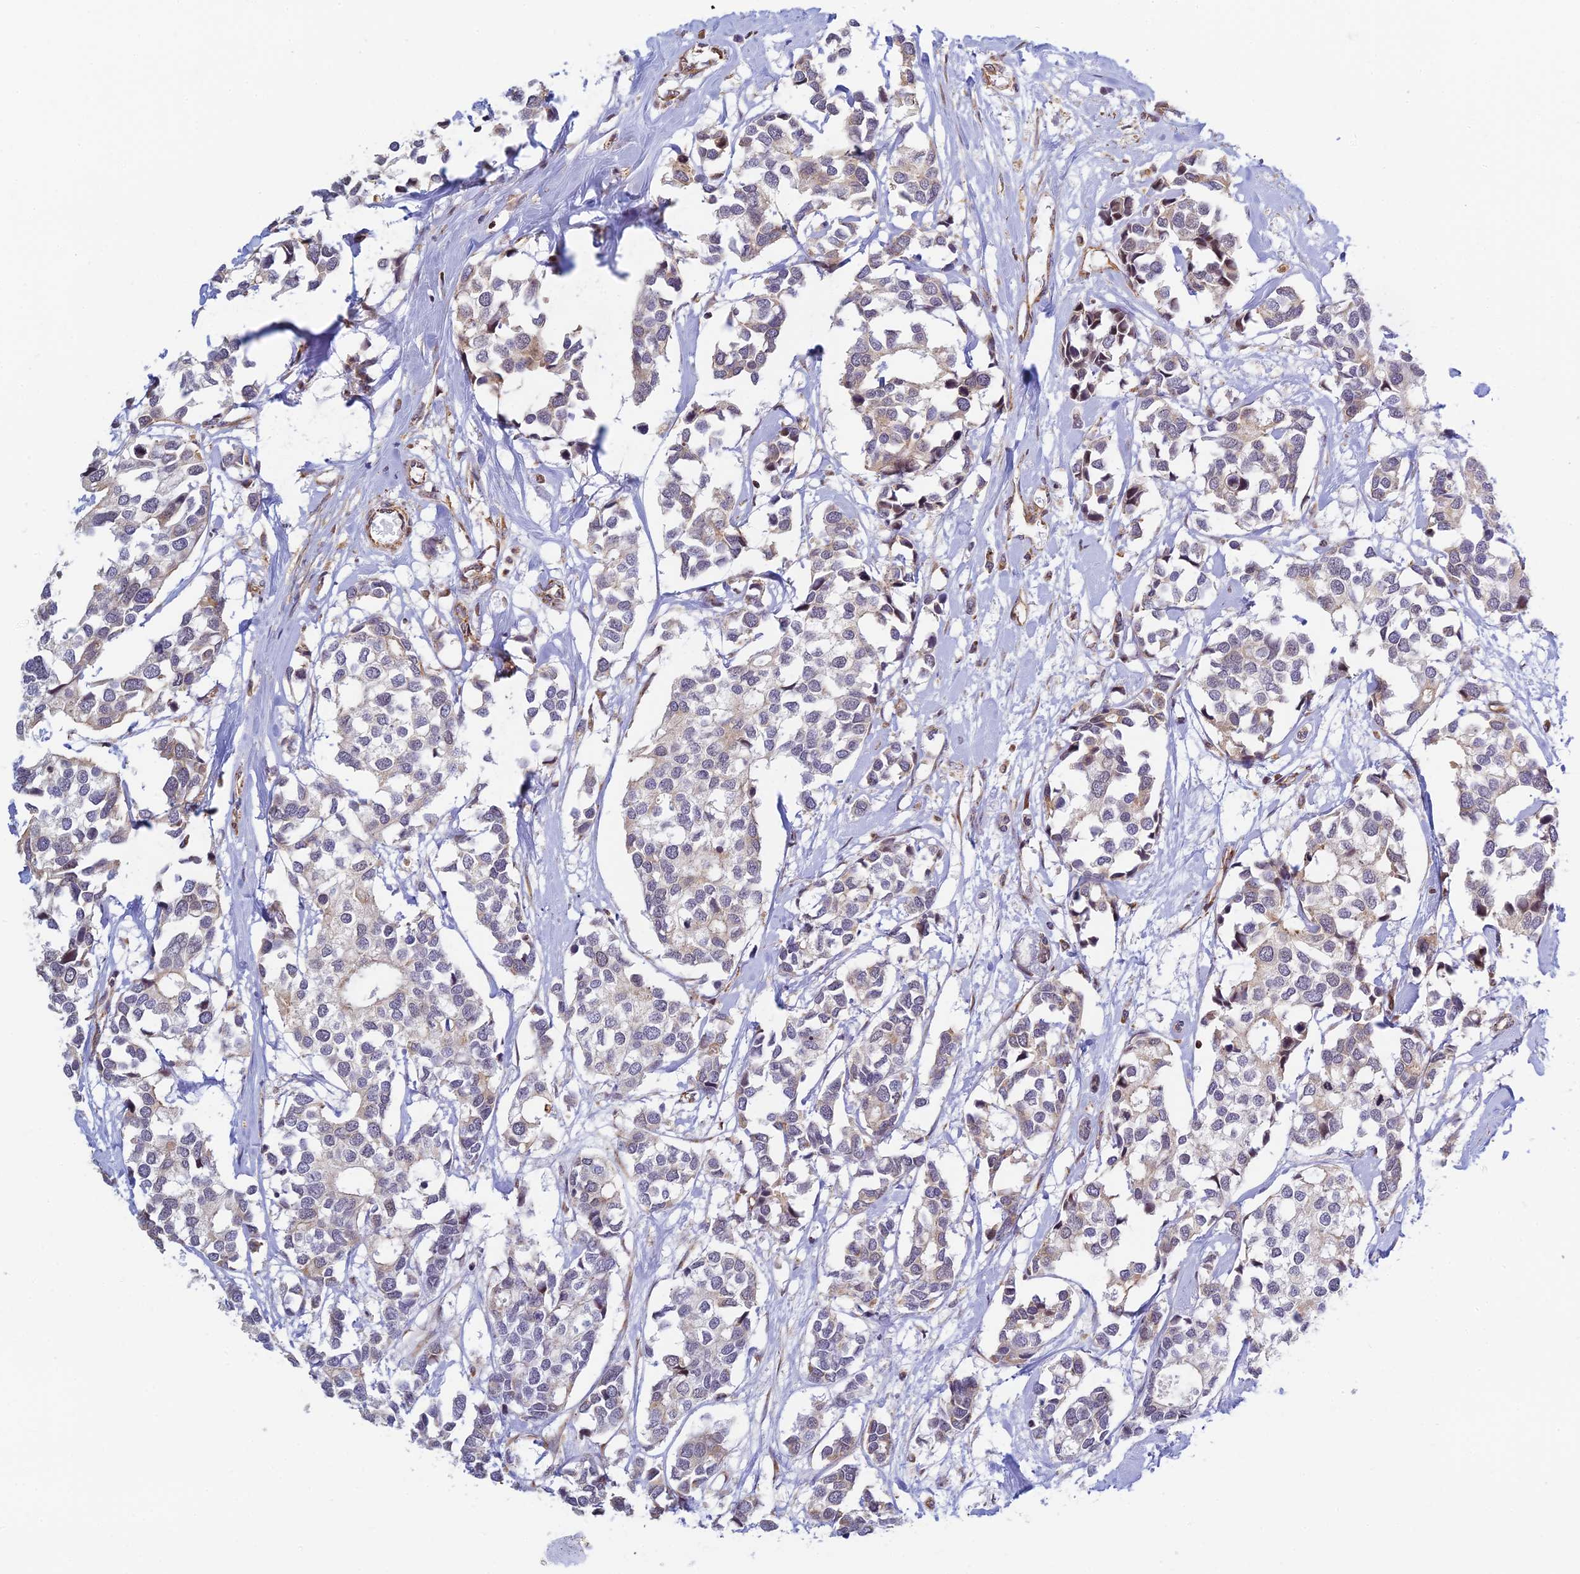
{"staining": {"intensity": "negative", "quantity": "none", "location": "none"}, "tissue": "breast cancer", "cell_type": "Tumor cells", "image_type": "cancer", "snomed": [{"axis": "morphology", "description": "Duct carcinoma"}, {"axis": "topography", "description": "Breast"}], "caption": "A high-resolution image shows immunohistochemistry staining of breast invasive ductal carcinoma, which reveals no significant staining in tumor cells.", "gene": "HOOK2", "patient": {"sex": "female", "age": 83}}